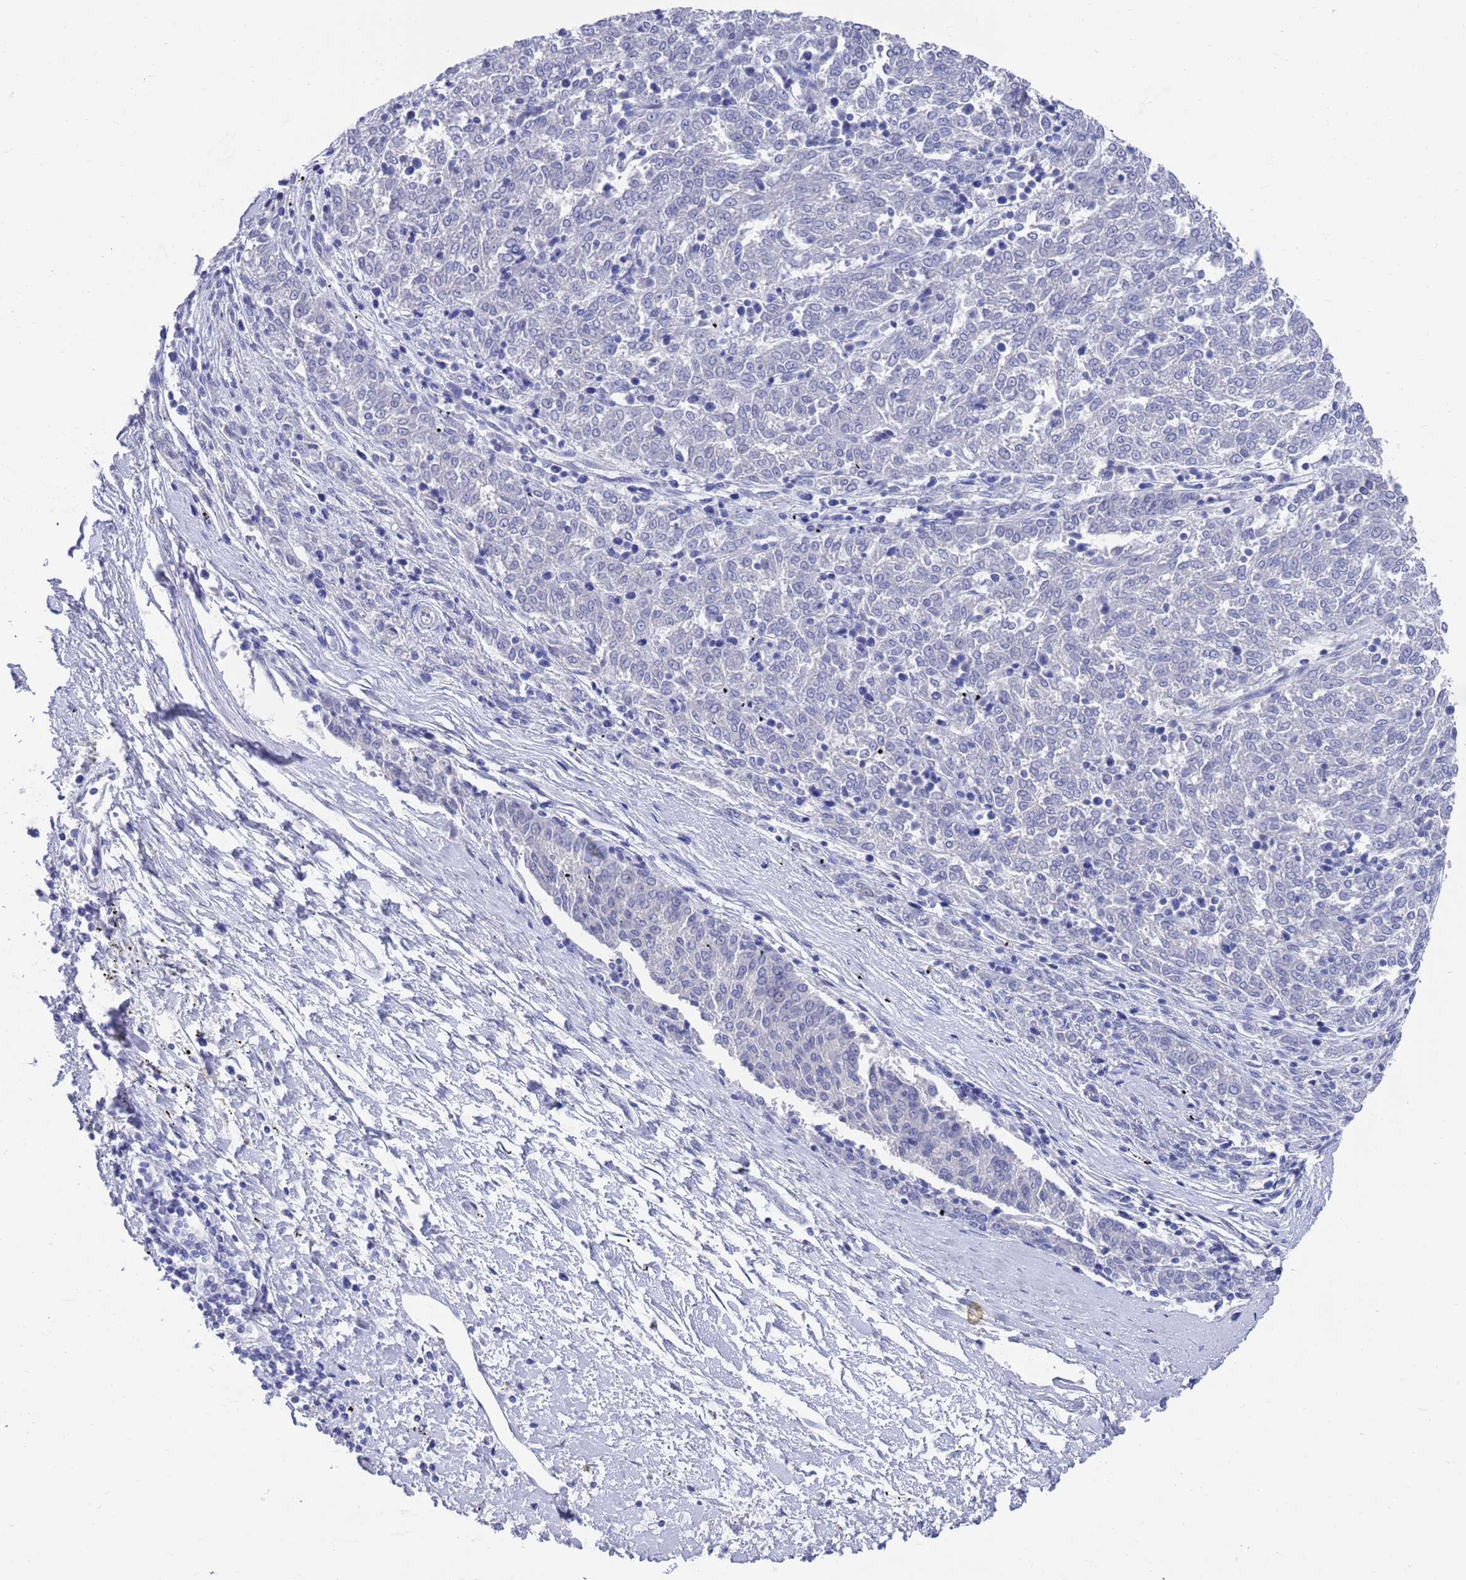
{"staining": {"intensity": "negative", "quantity": "none", "location": "none"}, "tissue": "melanoma", "cell_type": "Tumor cells", "image_type": "cancer", "snomed": [{"axis": "morphology", "description": "Malignant melanoma, NOS"}, {"axis": "topography", "description": "Skin"}], "caption": "IHC image of human melanoma stained for a protein (brown), which demonstrates no staining in tumor cells.", "gene": "MTMR2", "patient": {"sex": "female", "age": 72}}